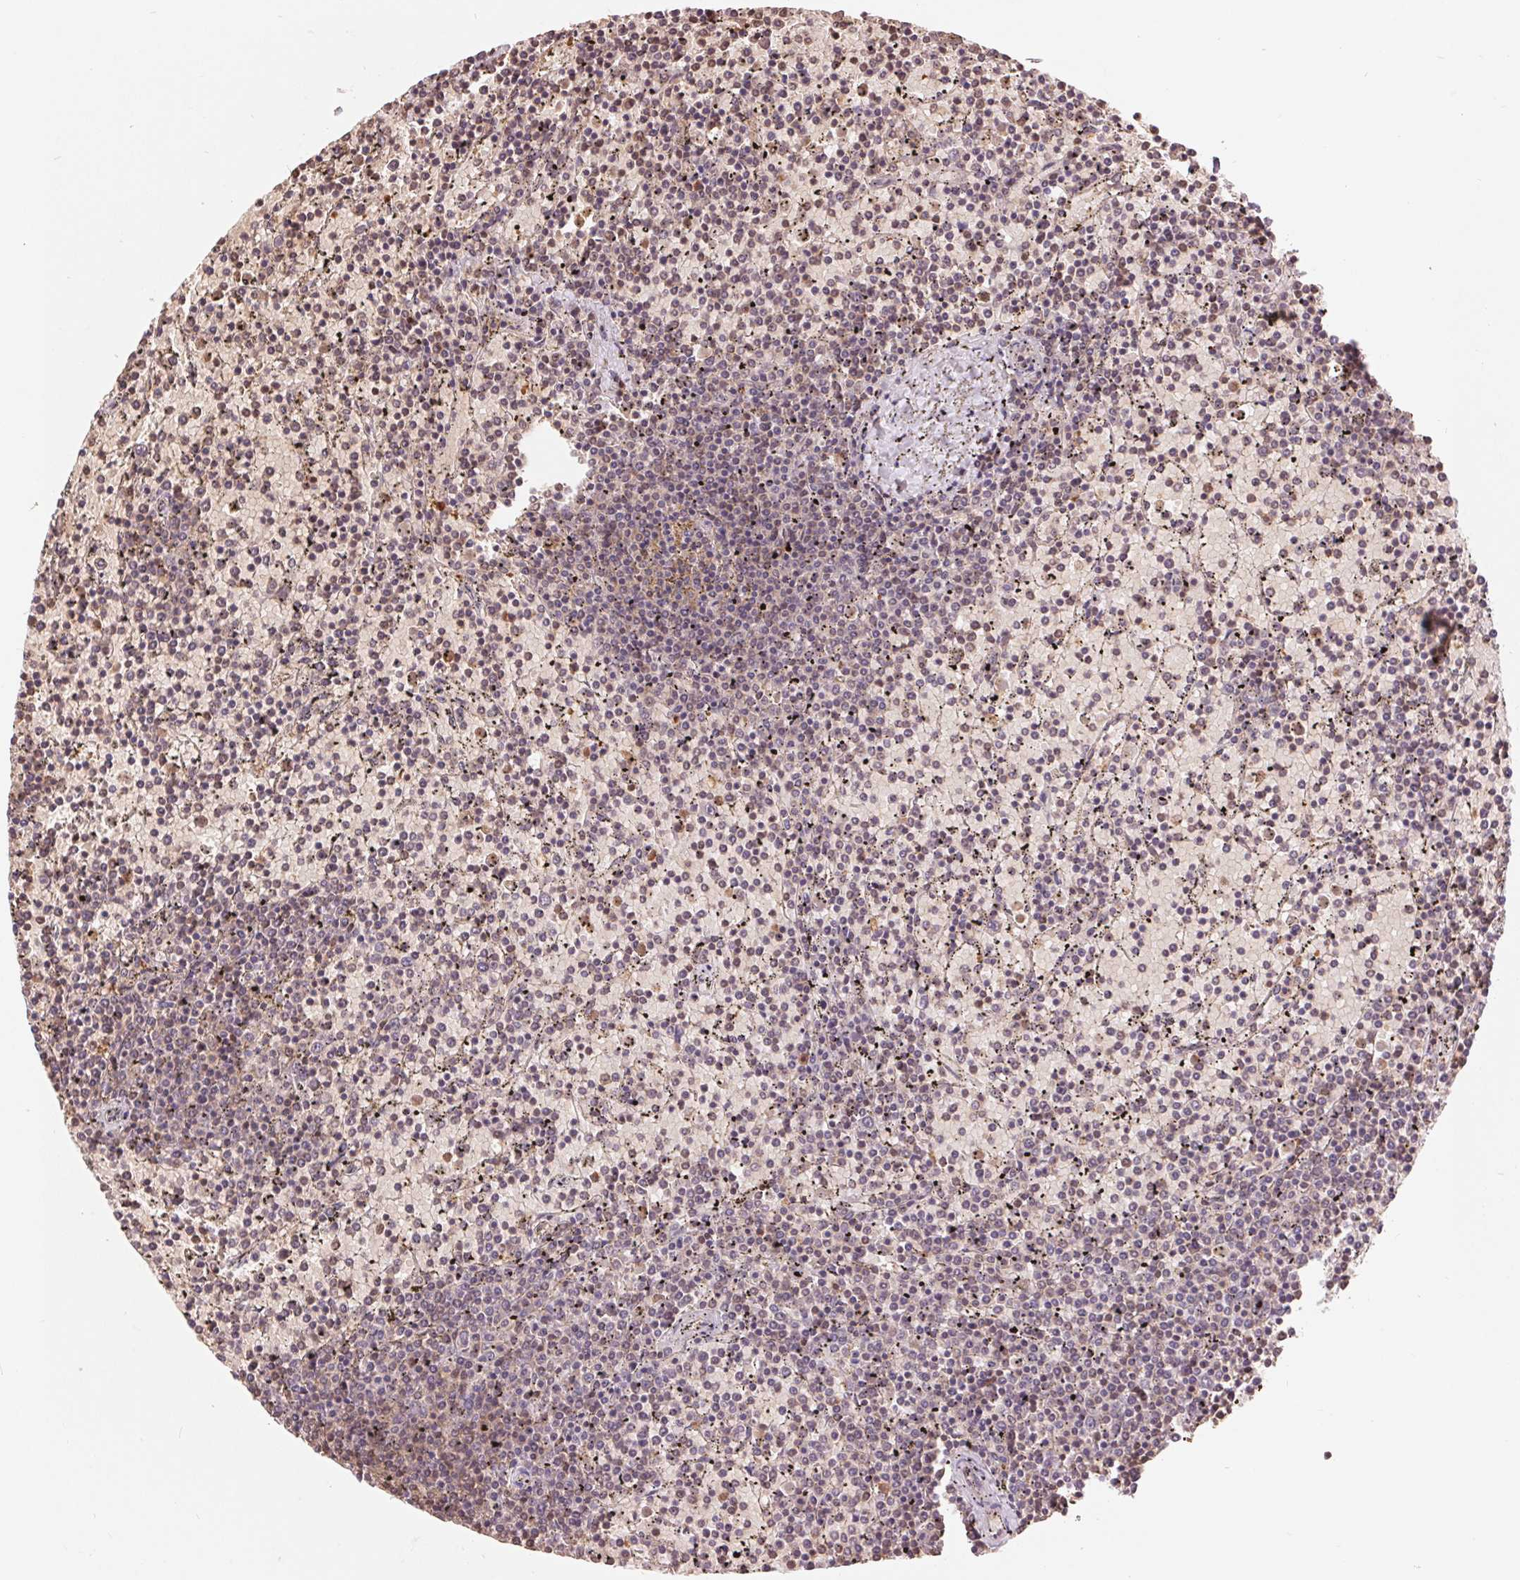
{"staining": {"intensity": "moderate", "quantity": "25%-75%", "location": "nuclear"}, "tissue": "lymphoma", "cell_type": "Tumor cells", "image_type": "cancer", "snomed": [{"axis": "morphology", "description": "Malignant lymphoma, non-Hodgkin's type, Low grade"}, {"axis": "topography", "description": "Spleen"}], "caption": "Lymphoma was stained to show a protein in brown. There is medium levels of moderate nuclear staining in approximately 25%-75% of tumor cells. Nuclei are stained in blue.", "gene": "TMEM273", "patient": {"sex": "female", "age": 77}}